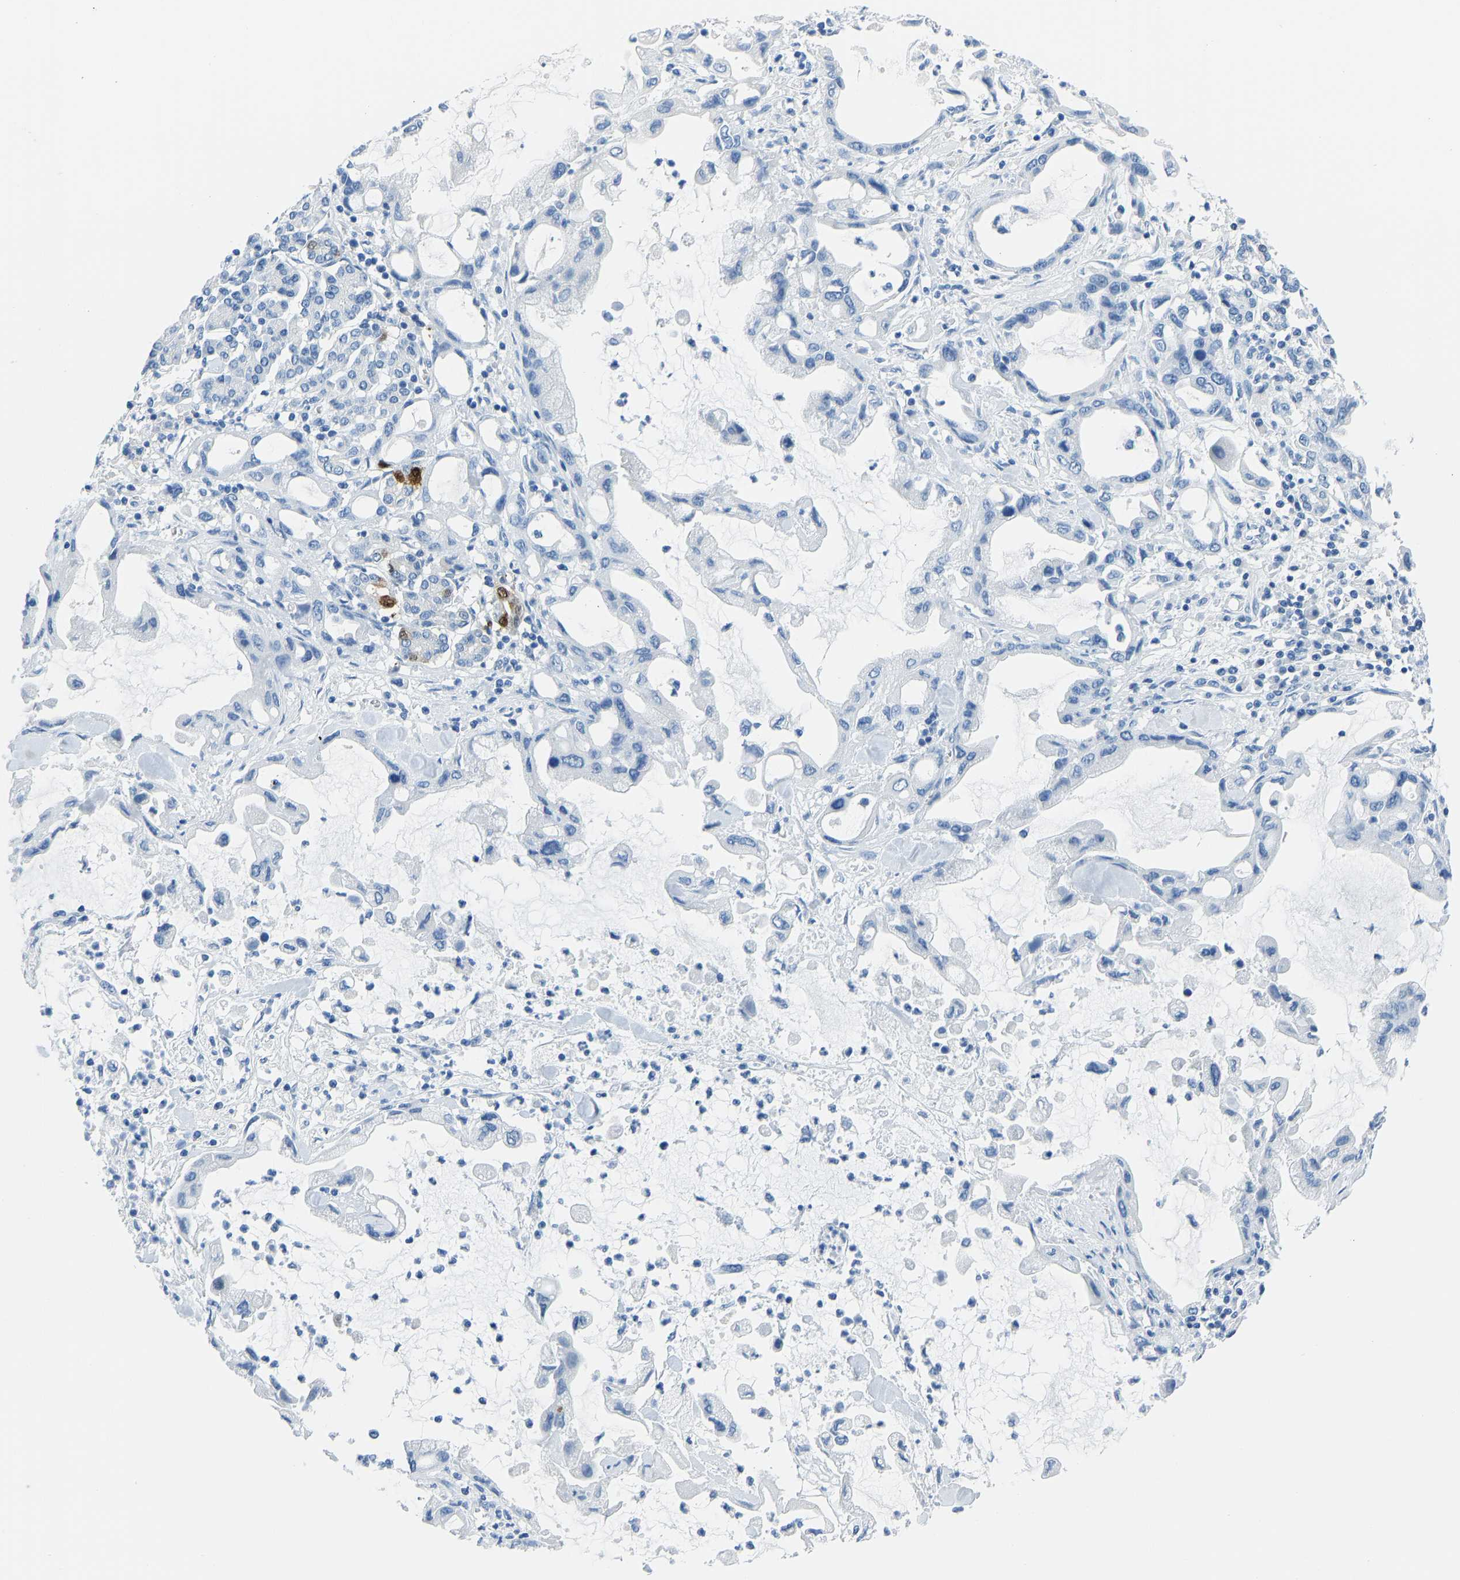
{"staining": {"intensity": "negative", "quantity": "none", "location": "none"}, "tissue": "pancreatic cancer", "cell_type": "Tumor cells", "image_type": "cancer", "snomed": [{"axis": "morphology", "description": "Adenocarcinoma, NOS"}, {"axis": "topography", "description": "Pancreas"}], "caption": "Immunohistochemistry (IHC) photomicrograph of neoplastic tissue: human pancreatic cancer (adenocarcinoma) stained with DAB demonstrates no significant protein positivity in tumor cells. The staining was performed using DAB to visualize the protein expression in brown, while the nuclei were stained in blue with hematoxylin (Magnification: 20x).", "gene": "SERPINB3", "patient": {"sex": "female", "age": 57}}